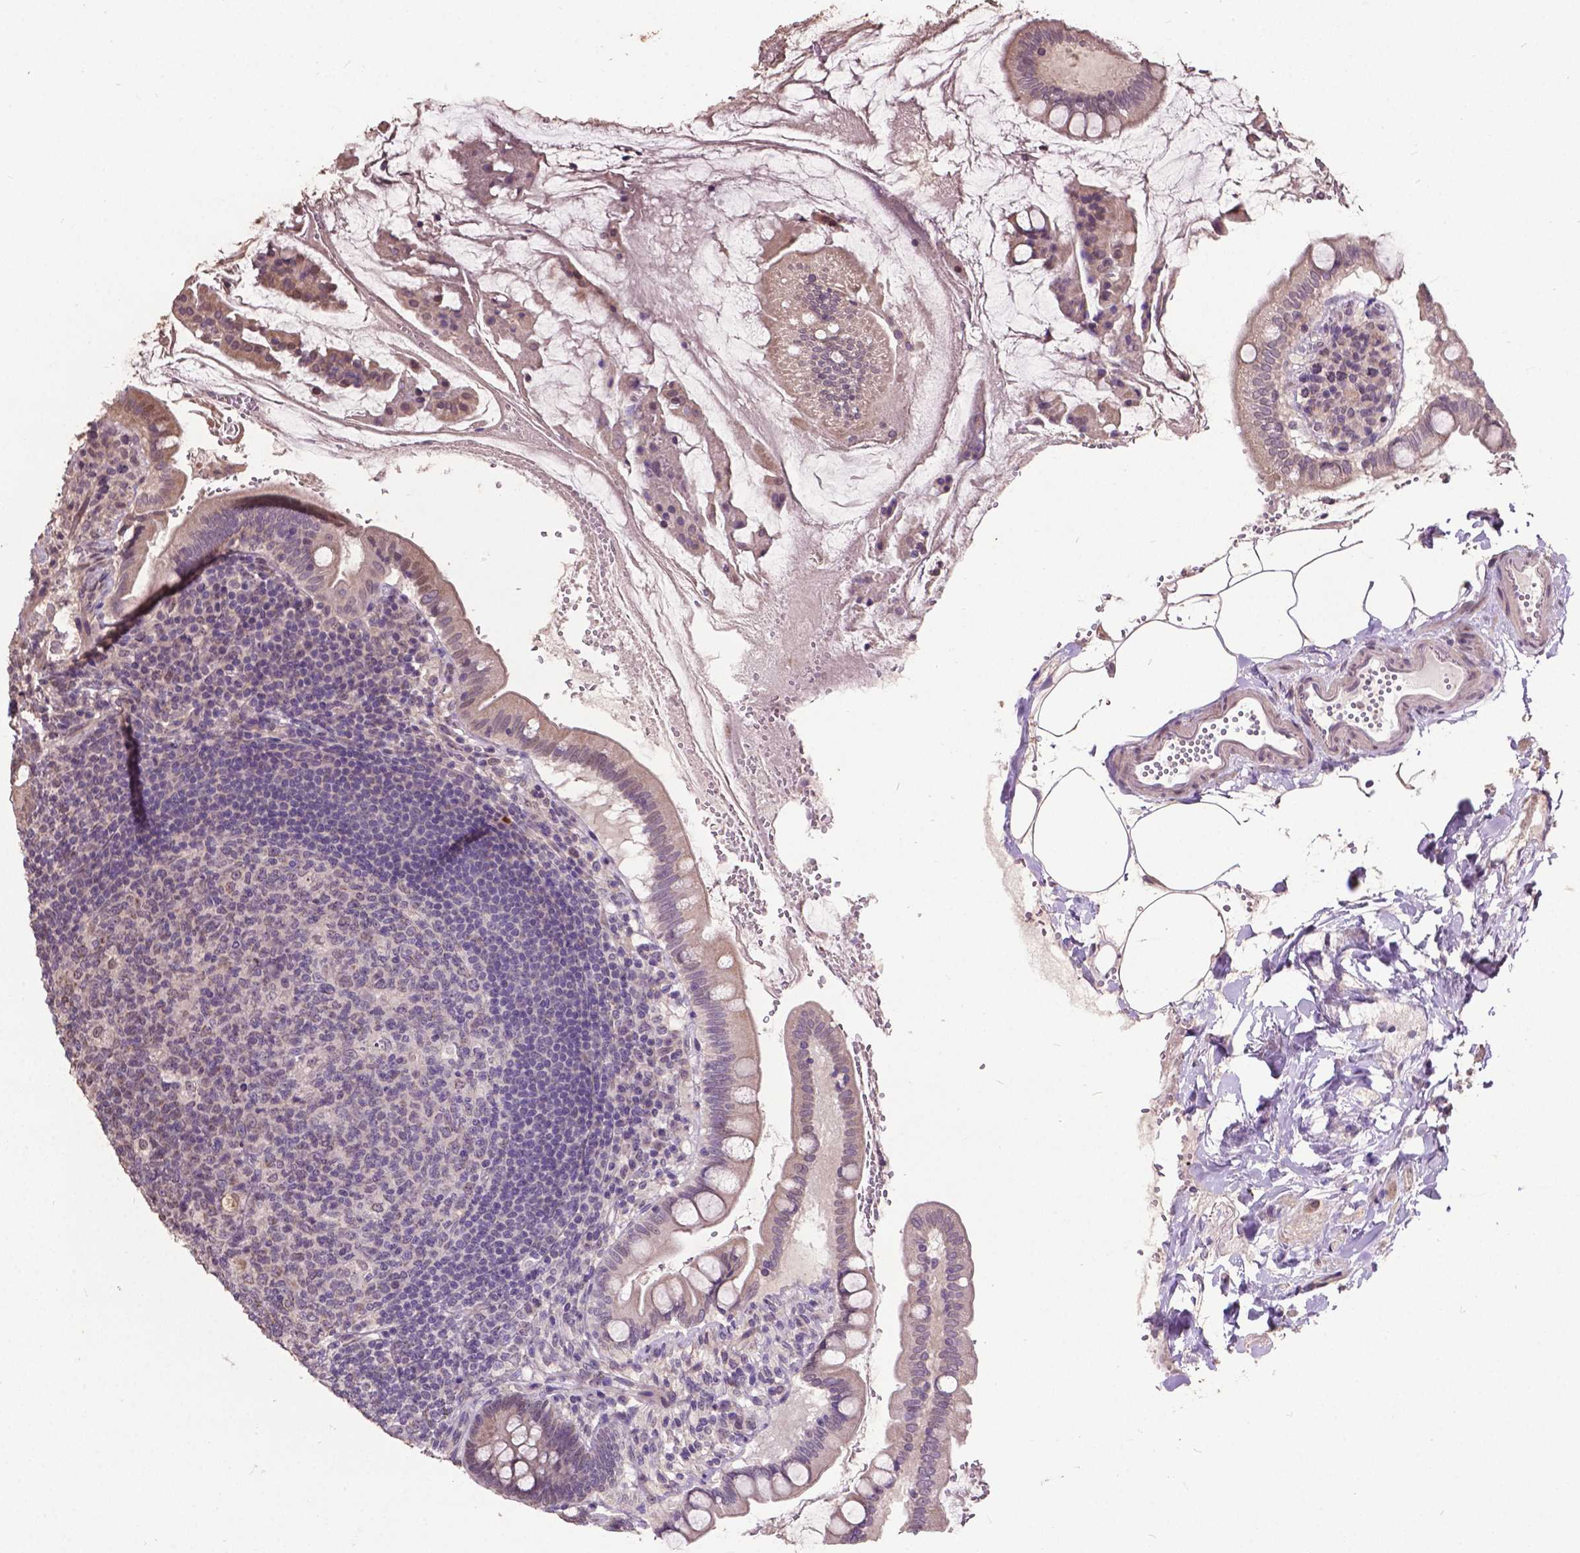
{"staining": {"intensity": "weak", "quantity": "<25%", "location": "cytoplasmic/membranous"}, "tissue": "small intestine", "cell_type": "Glandular cells", "image_type": "normal", "snomed": [{"axis": "morphology", "description": "Normal tissue, NOS"}, {"axis": "topography", "description": "Small intestine"}], "caption": "A high-resolution photomicrograph shows IHC staining of benign small intestine, which reveals no significant staining in glandular cells.", "gene": "GLRA2", "patient": {"sex": "female", "age": 56}}